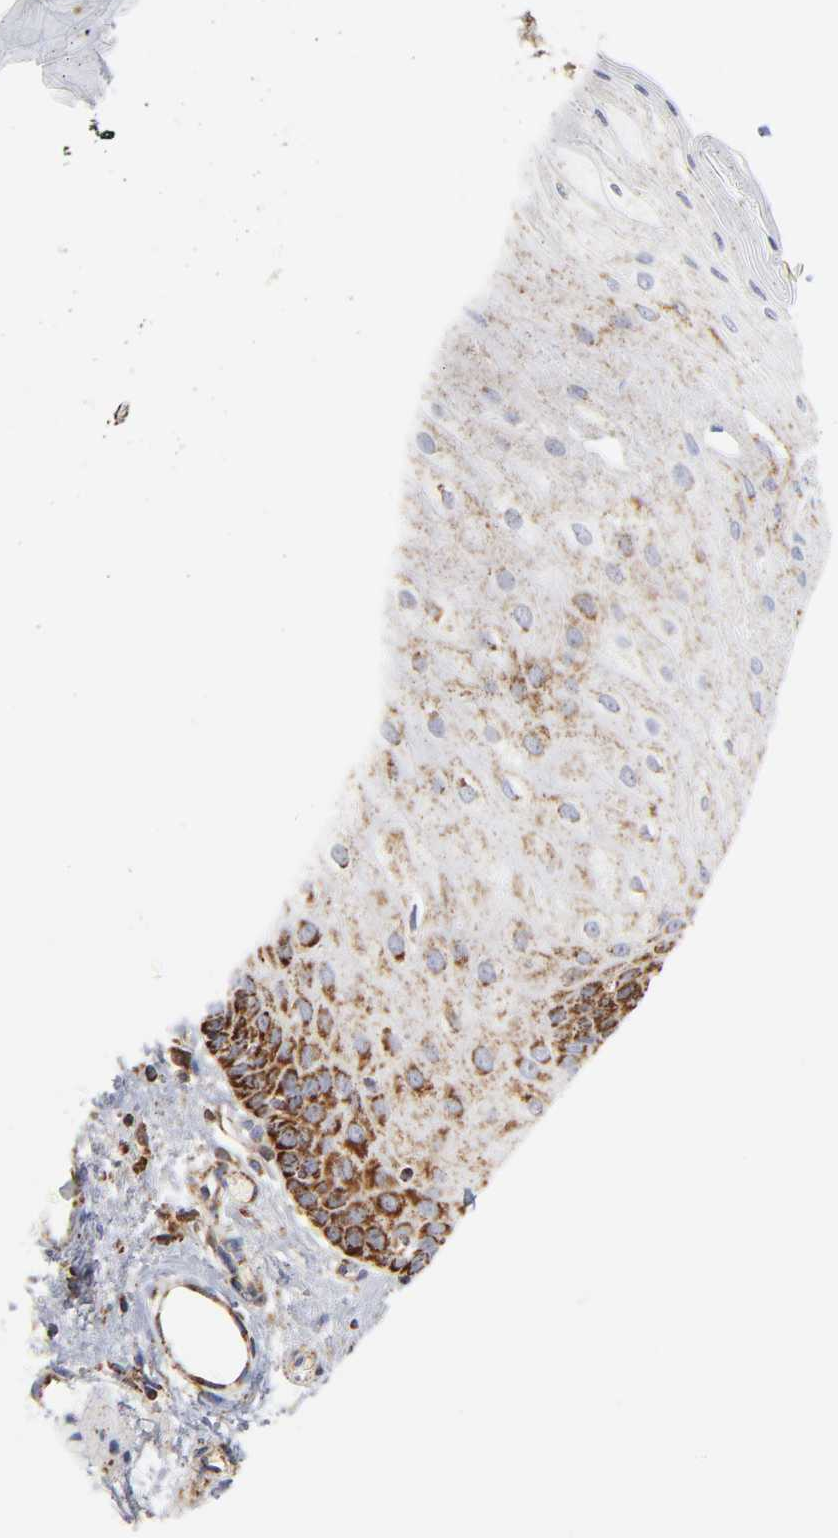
{"staining": {"intensity": "strong", "quantity": "25%-75%", "location": "cytoplasmic/membranous"}, "tissue": "esophagus", "cell_type": "Squamous epithelial cells", "image_type": "normal", "snomed": [{"axis": "morphology", "description": "Normal tissue, NOS"}, {"axis": "topography", "description": "Esophagus"}], "caption": "Human esophagus stained for a protein (brown) demonstrates strong cytoplasmic/membranous positive positivity in approximately 25%-75% of squamous epithelial cells.", "gene": "DIABLO", "patient": {"sex": "male", "age": 69}}